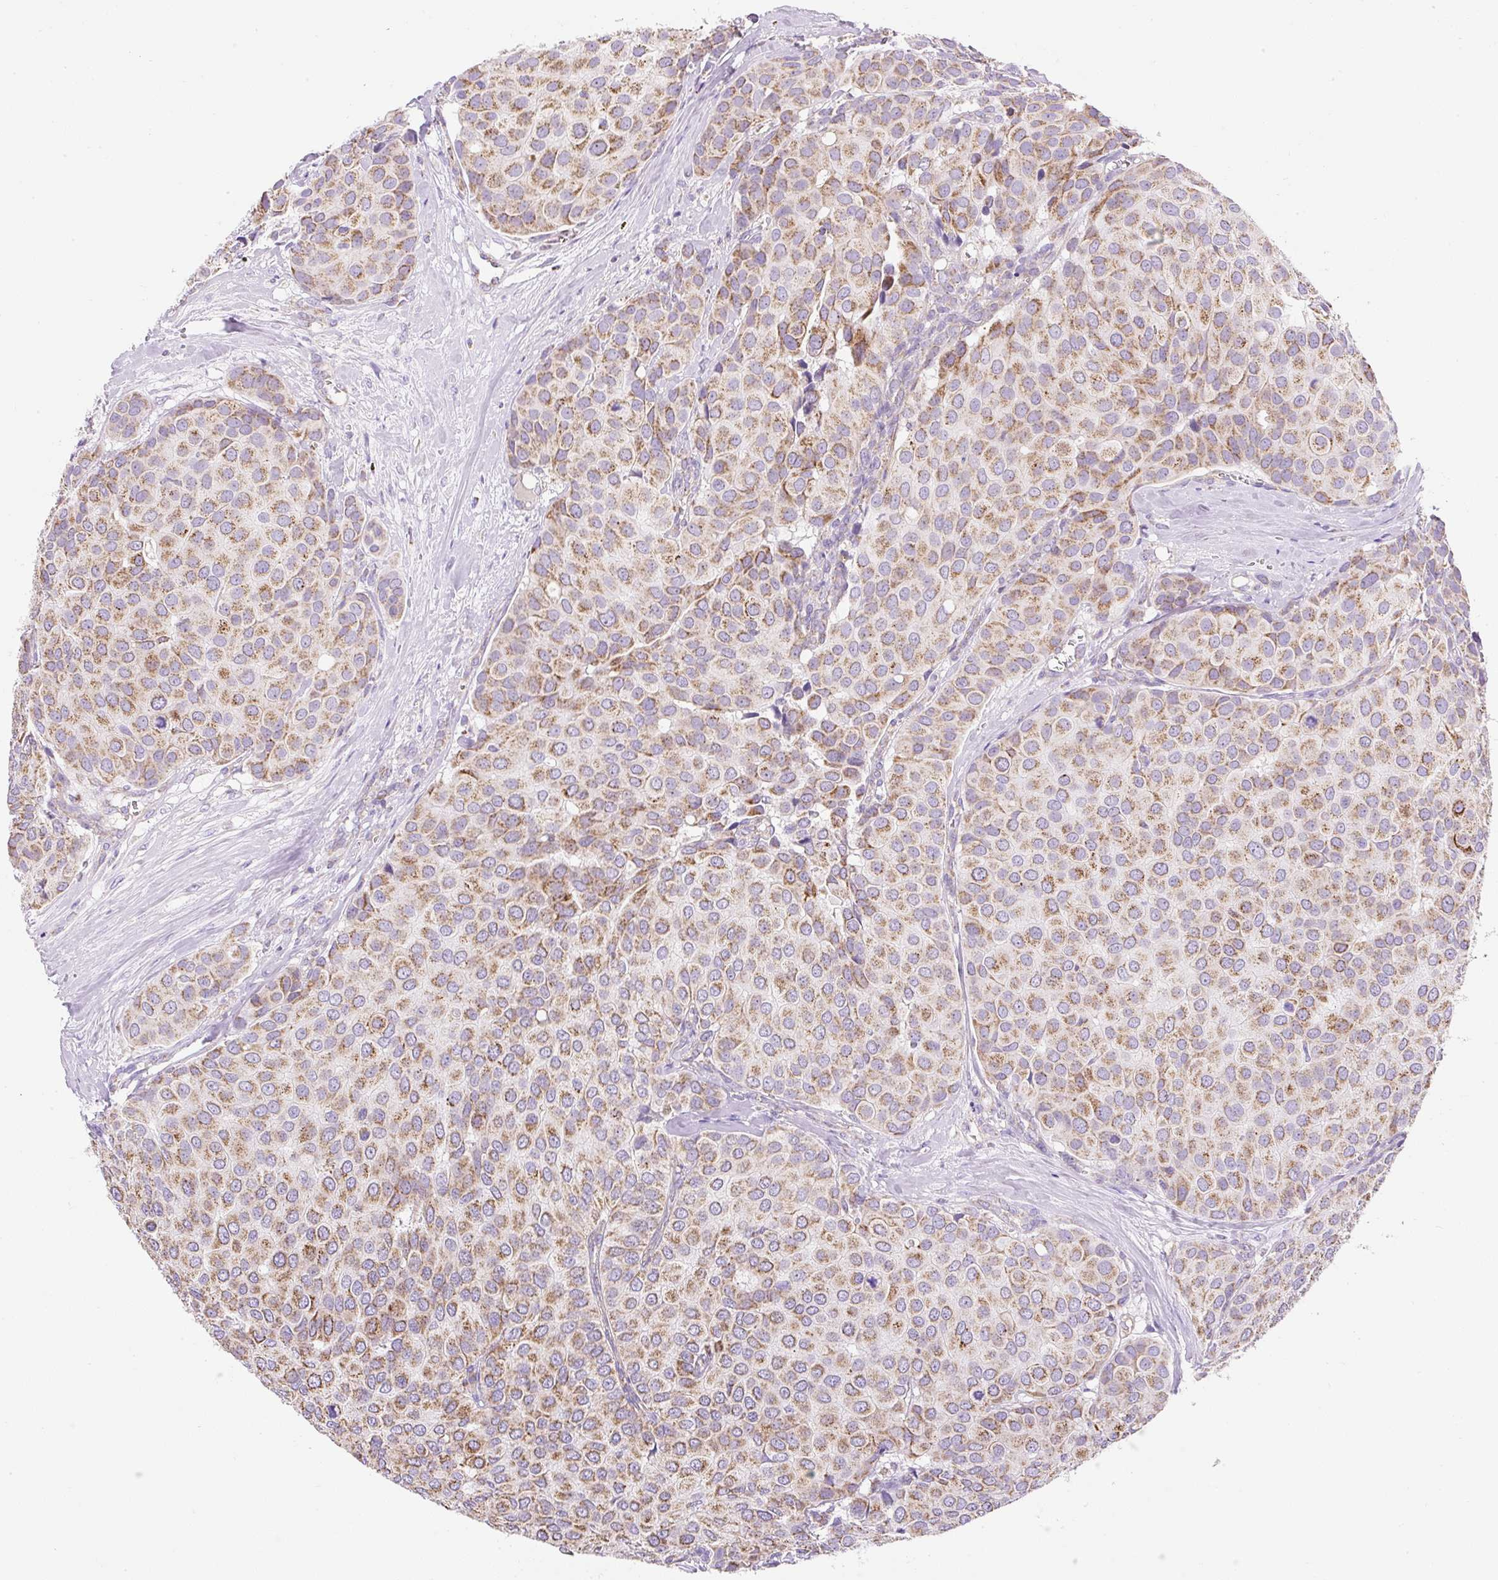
{"staining": {"intensity": "moderate", "quantity": ">75%", "location": "cytoplasmic/membranous"}, "tissue": "breast cancer", "cell_type": "Tumor cells", "image_type": "cancer", "snomed": [{"axis": "morphology", "description": "Duct carcinoma"}, {"axis": "topography", "description": "Breast"}], "caption": "Protein expression analysis of human invasive ductal carcinoma (breast) reveals moderate cytoplasmic/membranous staining in about >75% of tumor cells. (Brightfield microscopy of DAB IHC at high magnification).", "gene": "DAAM2", "patient": {"sex": "female", "age": 70}}